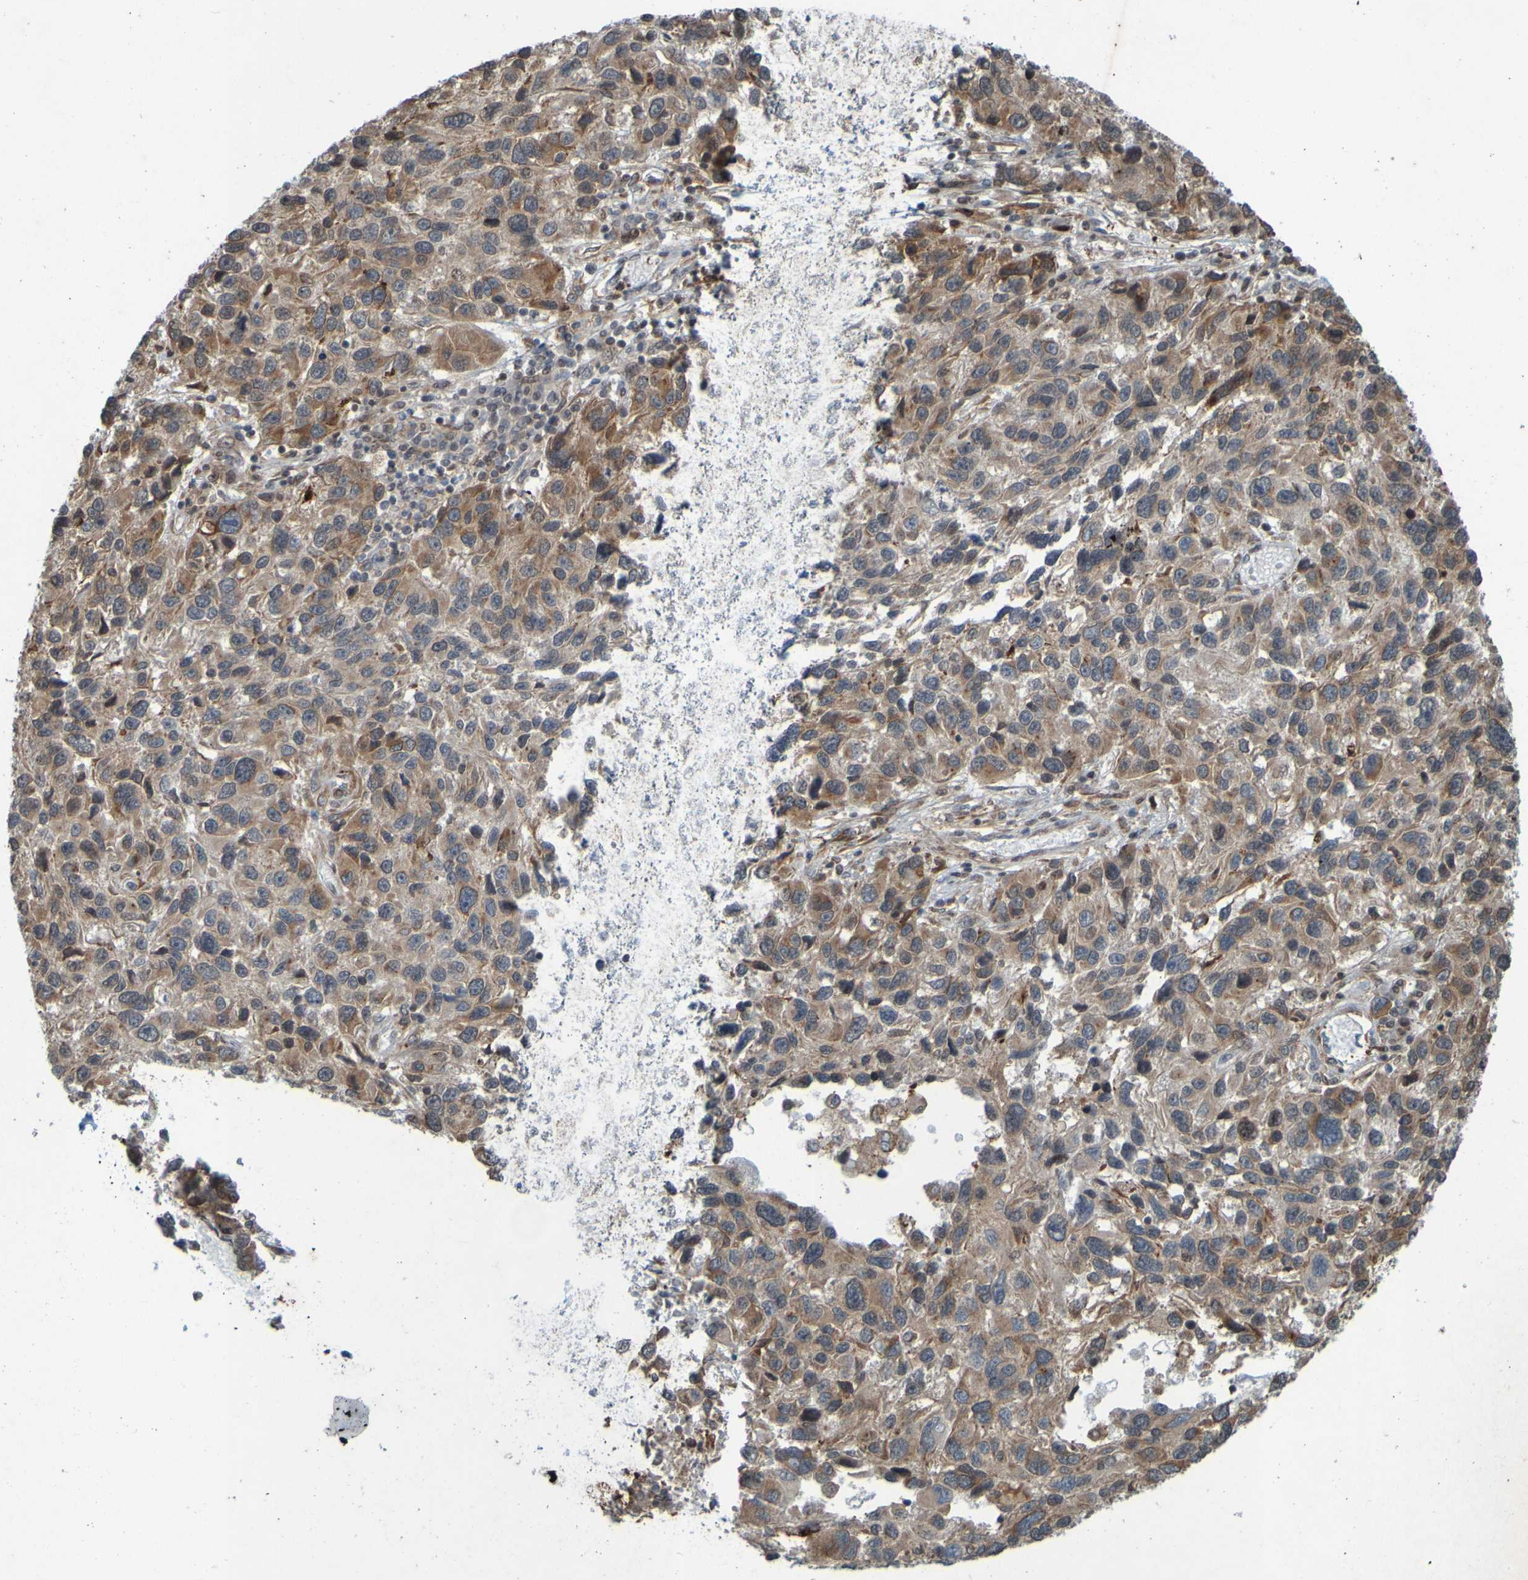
{"staining": {"intensity": "moderate", "quantity": ">75%", "location": "cytoplasmic/membranous"}, "tissue": "melanoma", "cell_type": "Tumor cells", "image_type": "cancer", "snomed": [{"axis": "morphology", "description": "Malignant melanoma, NOS"}, {"axis": "topography", "description": "Skin"}], "caption": "Immunohistochemistry staining of malignant melanoma, which exhibits medium levels of moderate cytoplasmic/membranous expression in about >75% of tumor cells indicating moderate cytoplasmic/membranous protein expression. The staining was performed using DAB (3,3'-diaminobenzidine) (brown) for protein detection and nuclei were counterstained in hematoxylin (blue).", "gene": "GUCY1A1", "patient": {"sex": "male", "age": 53}}